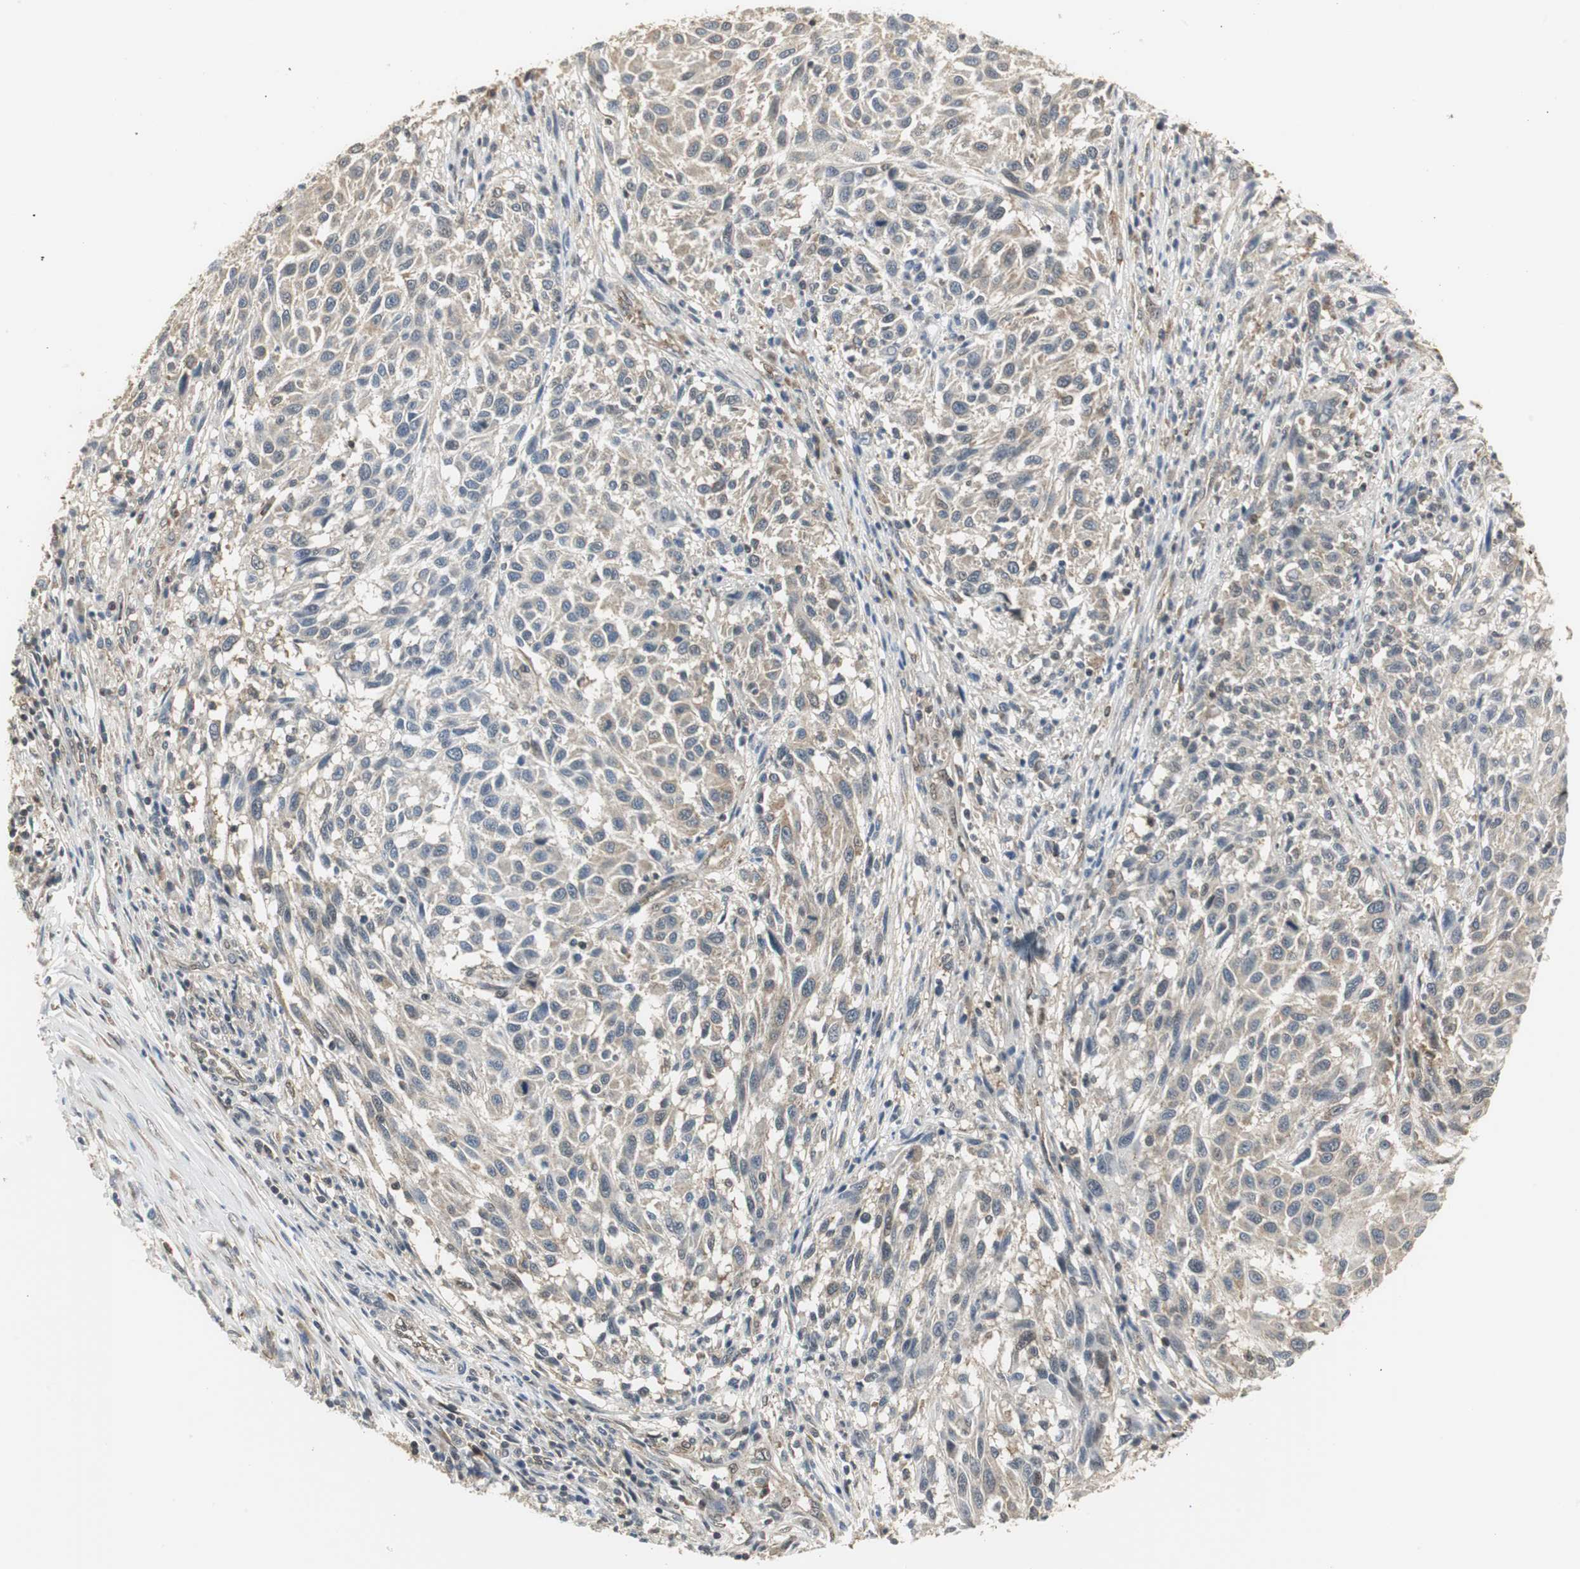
{"staining": {"intensity": "weak", "quantity": ">75%", "location": "cytoplasmic/membranous"}, "tissue": "melanoma", "cell_type": "Tumor cells", "image_type": "cancer", "snomed": [{"axis": "morphology", "description": "Malignant melanoma, Metastatic site"}, {"axis": "topography", "description": "Lymph node"}], "caption": "Immunohistochemical staining of melanoma reveals low levels of weak cytoplasmic/membranous positivity in approximately >75% of tumor cells.", "gene": "CCT5", "patient": {"sex": "male", "age": 61}}